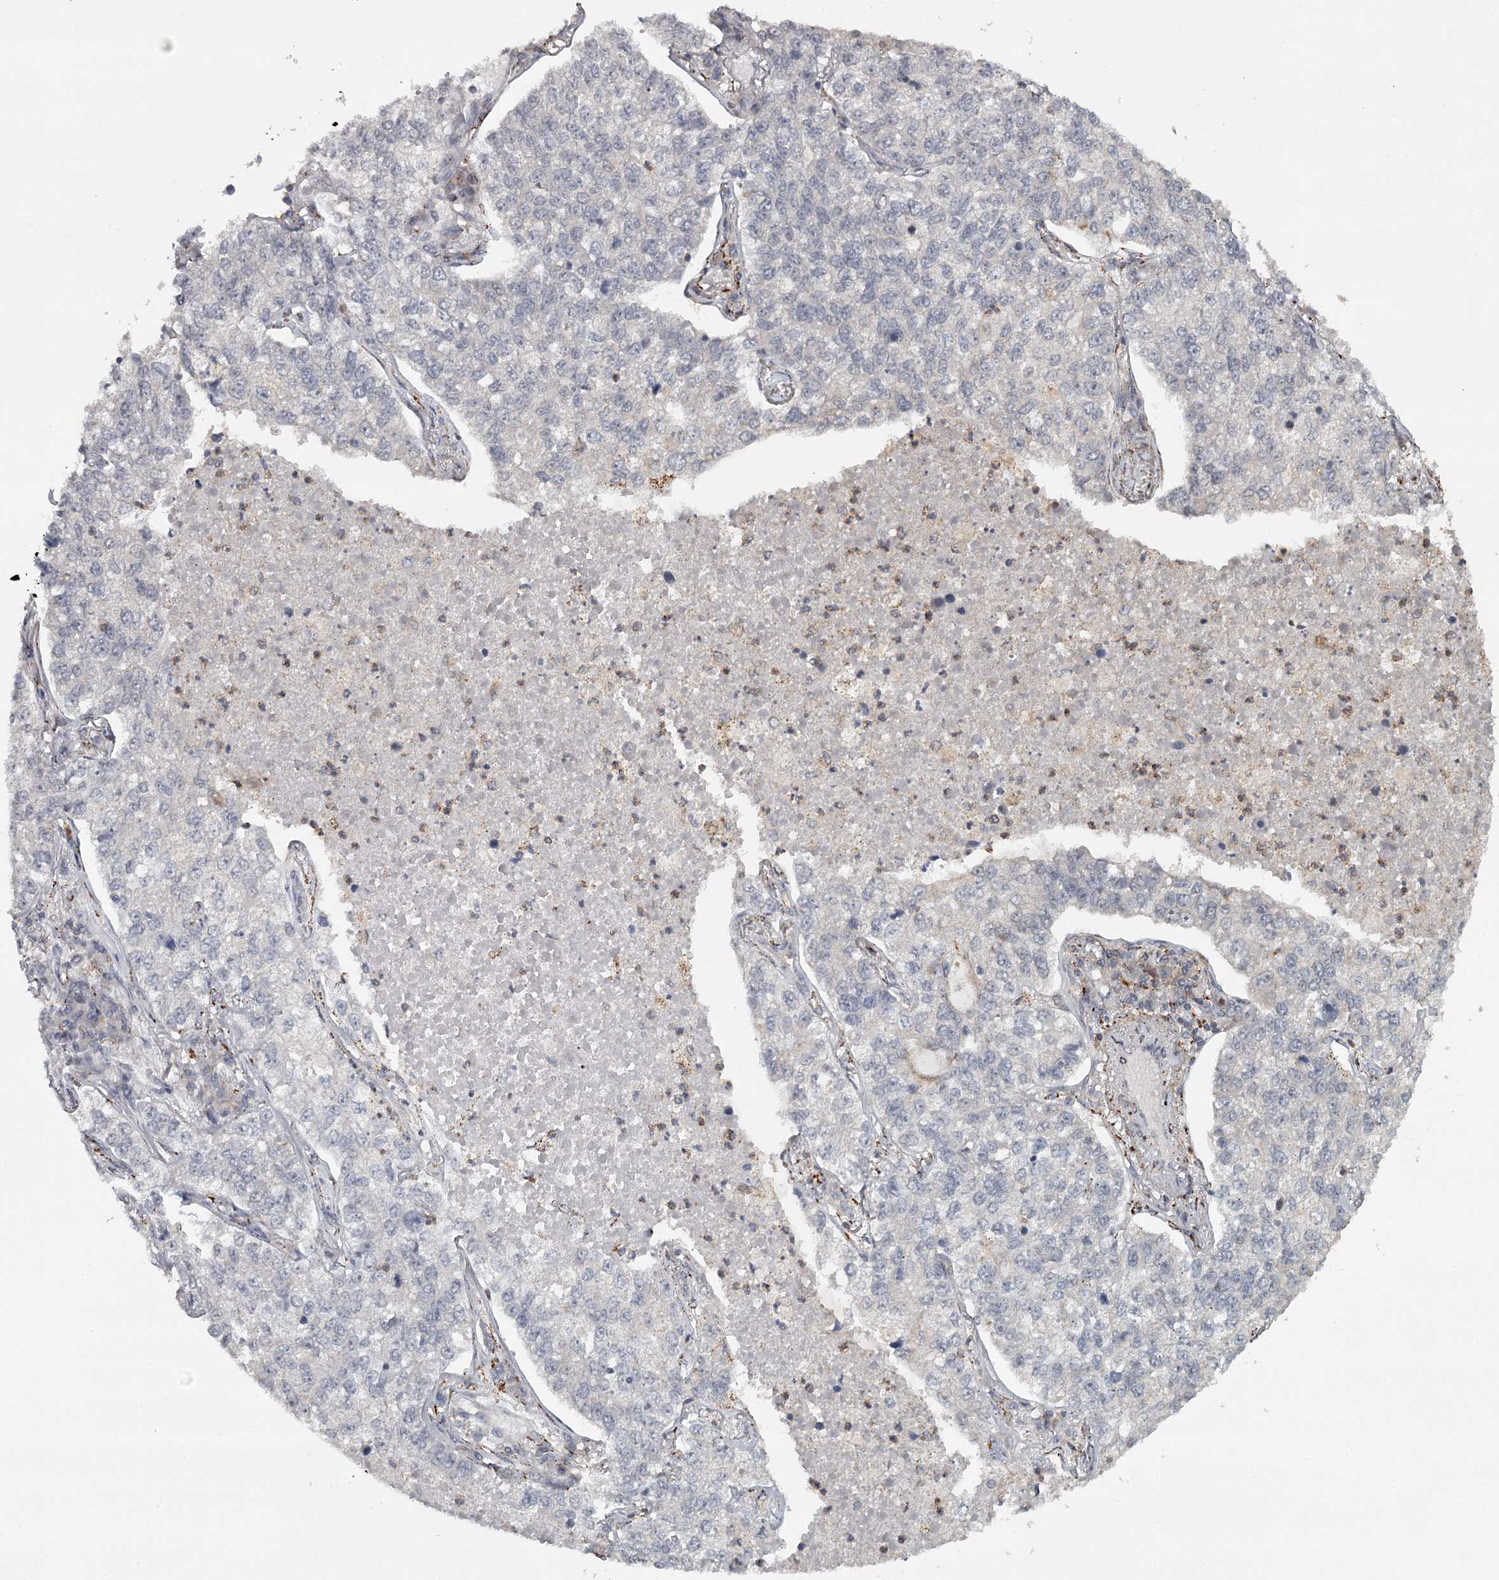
{"staining": {"intensity": "negative", "quantity": "none", "location": "none"}, "tissue": "lung cancer", "cell_type": "Tumor cells", "image_type": "cancer", "snomed": [{"axis": "morphology", "description": "Adenocarcinoma, NOS"}, {"axis": "topography", "description": "Lung"}], "caption": "The immunohistochemistry (IHC) micrograph has no significant positivity in tumor cells of lung adenocarcinoma tissue.", "gene": "FAXC", "patient": {"sex": "male", "age": 49}}